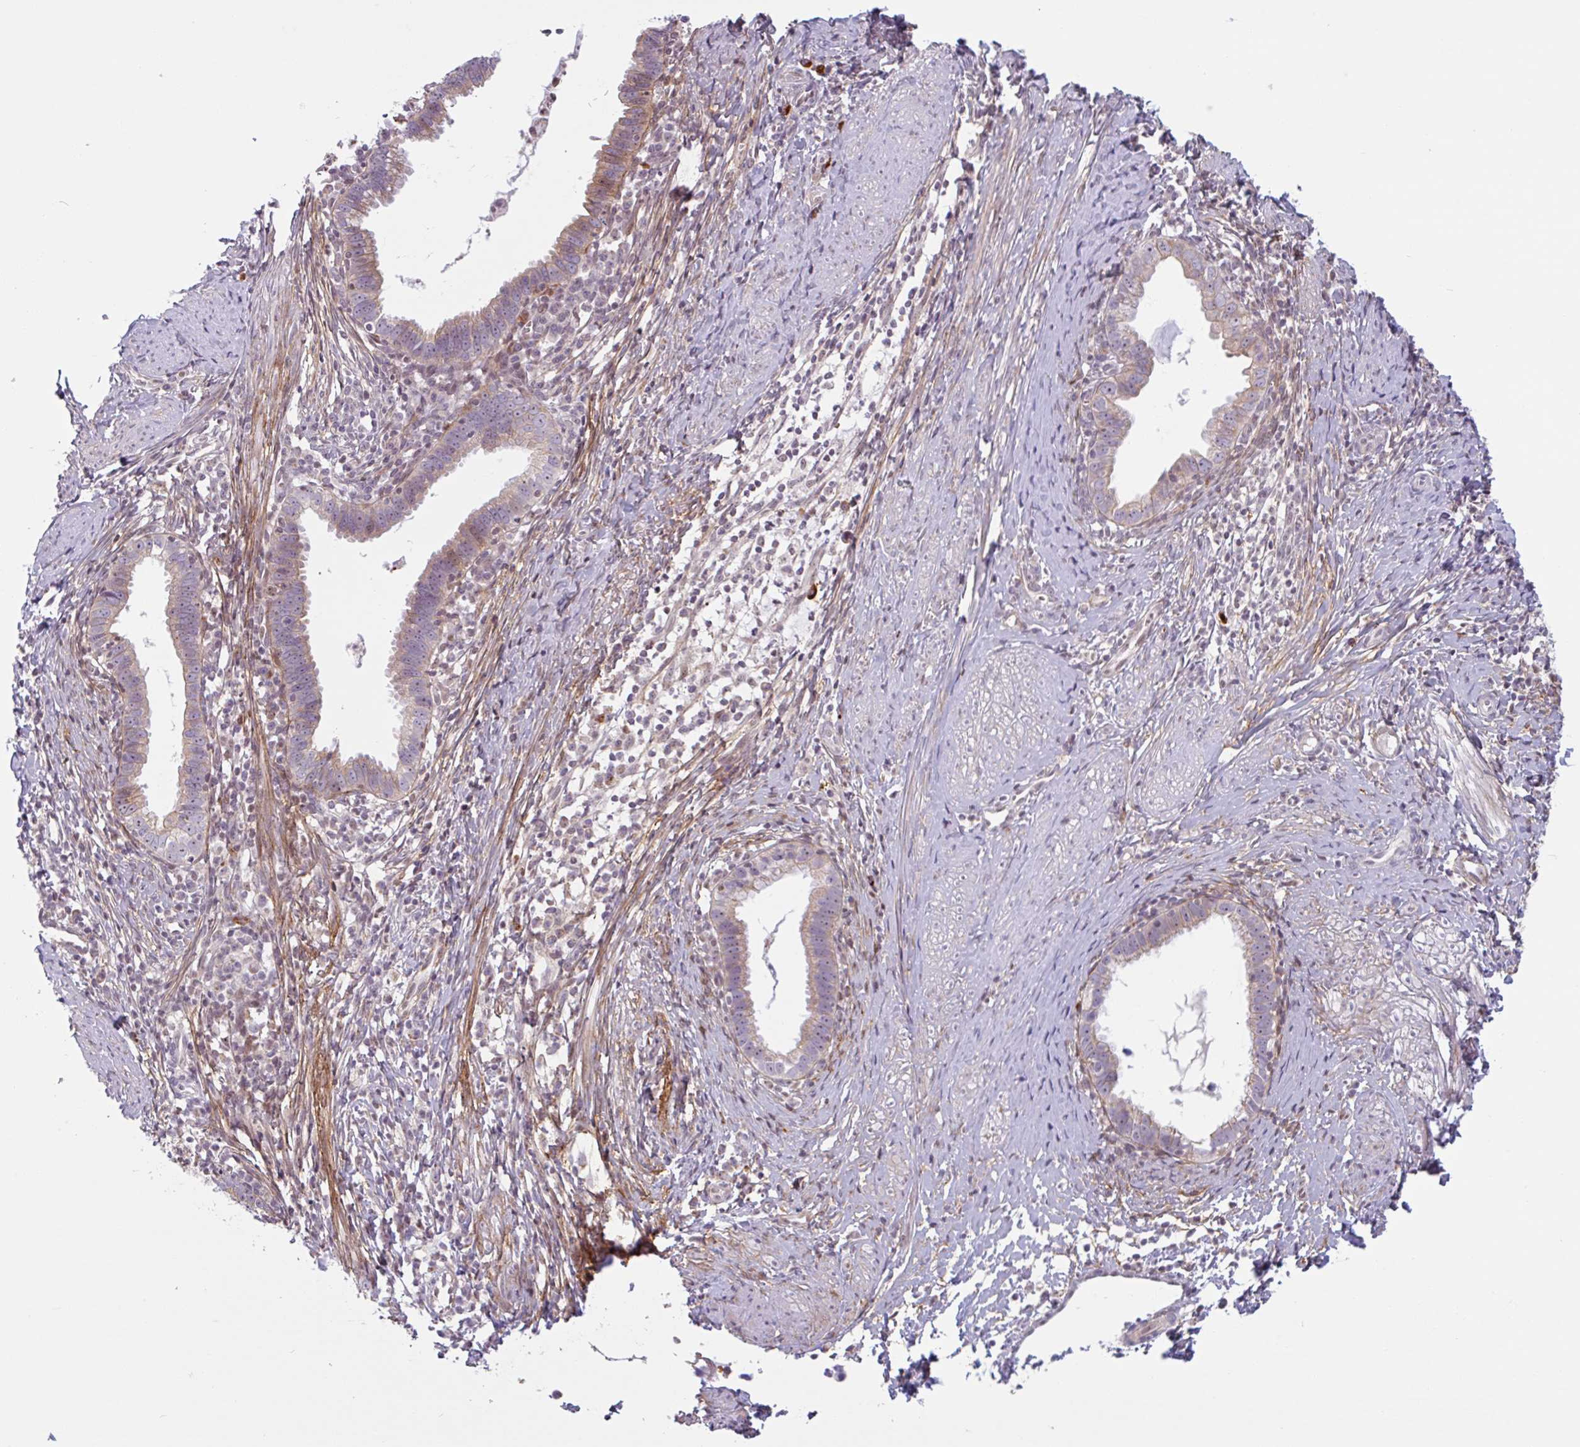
{"staining": {"intensity": "weak", "quantity": "25%-75%", "location": "cytoplasmic/membranous"}, "tissue": "cervical cancer", "cell_type": "Tumor cells", "image_type": "cancer", "snomed": [{"axis": "morphology", "description": "Adenocarcinoma, NOS"}, {"axis": "topography", "description": "Cervix"}], "caption": "This photomicrograph shows immunohistochemistry staining of cervical adenocarcinoma, with low weak cytoplasmic/membranous positivity in about 25%-75% of tumor cells.", "gene": "TMEM119", "patient": {"sex": "female", "age": 36}}